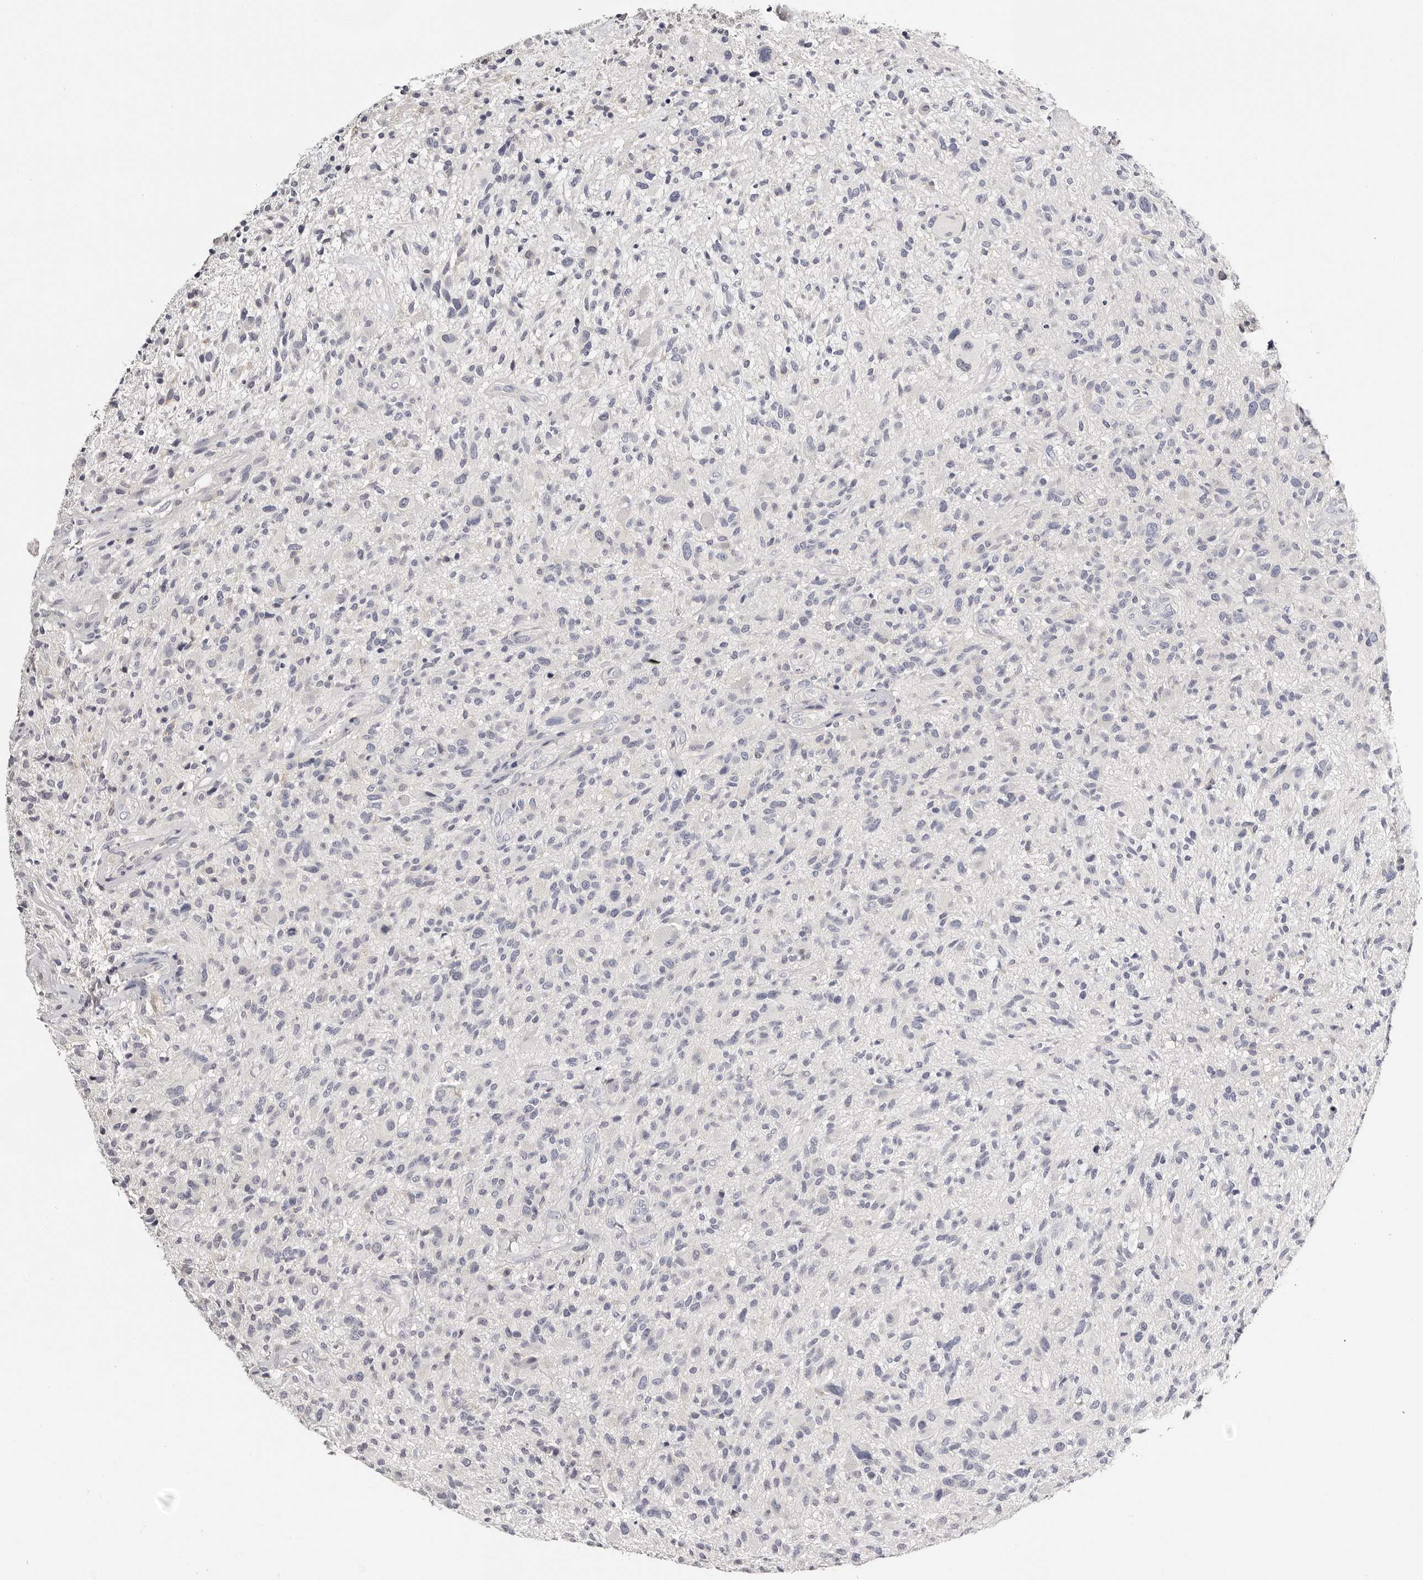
{"staining": {"intensity": "negative", "quantity": "none", "location": "none"}, "tissue": "glioma", "cell_type": "Tumor cells", "image_type": "cancer", "snomed": [{"axis": "morphology", "description": "Glioma, malignant, High grade"}, {"axis": "topography", "description": "Brain"}], "caption": "High power microscopy photomicrograph of an immunohistochemistry (IHC) histopathology image of malignant glioma (high-grade), revealing no significant expression in tumor cells.", "gene": "ROM1", "patient": {"sex": "male", "age": 47}}